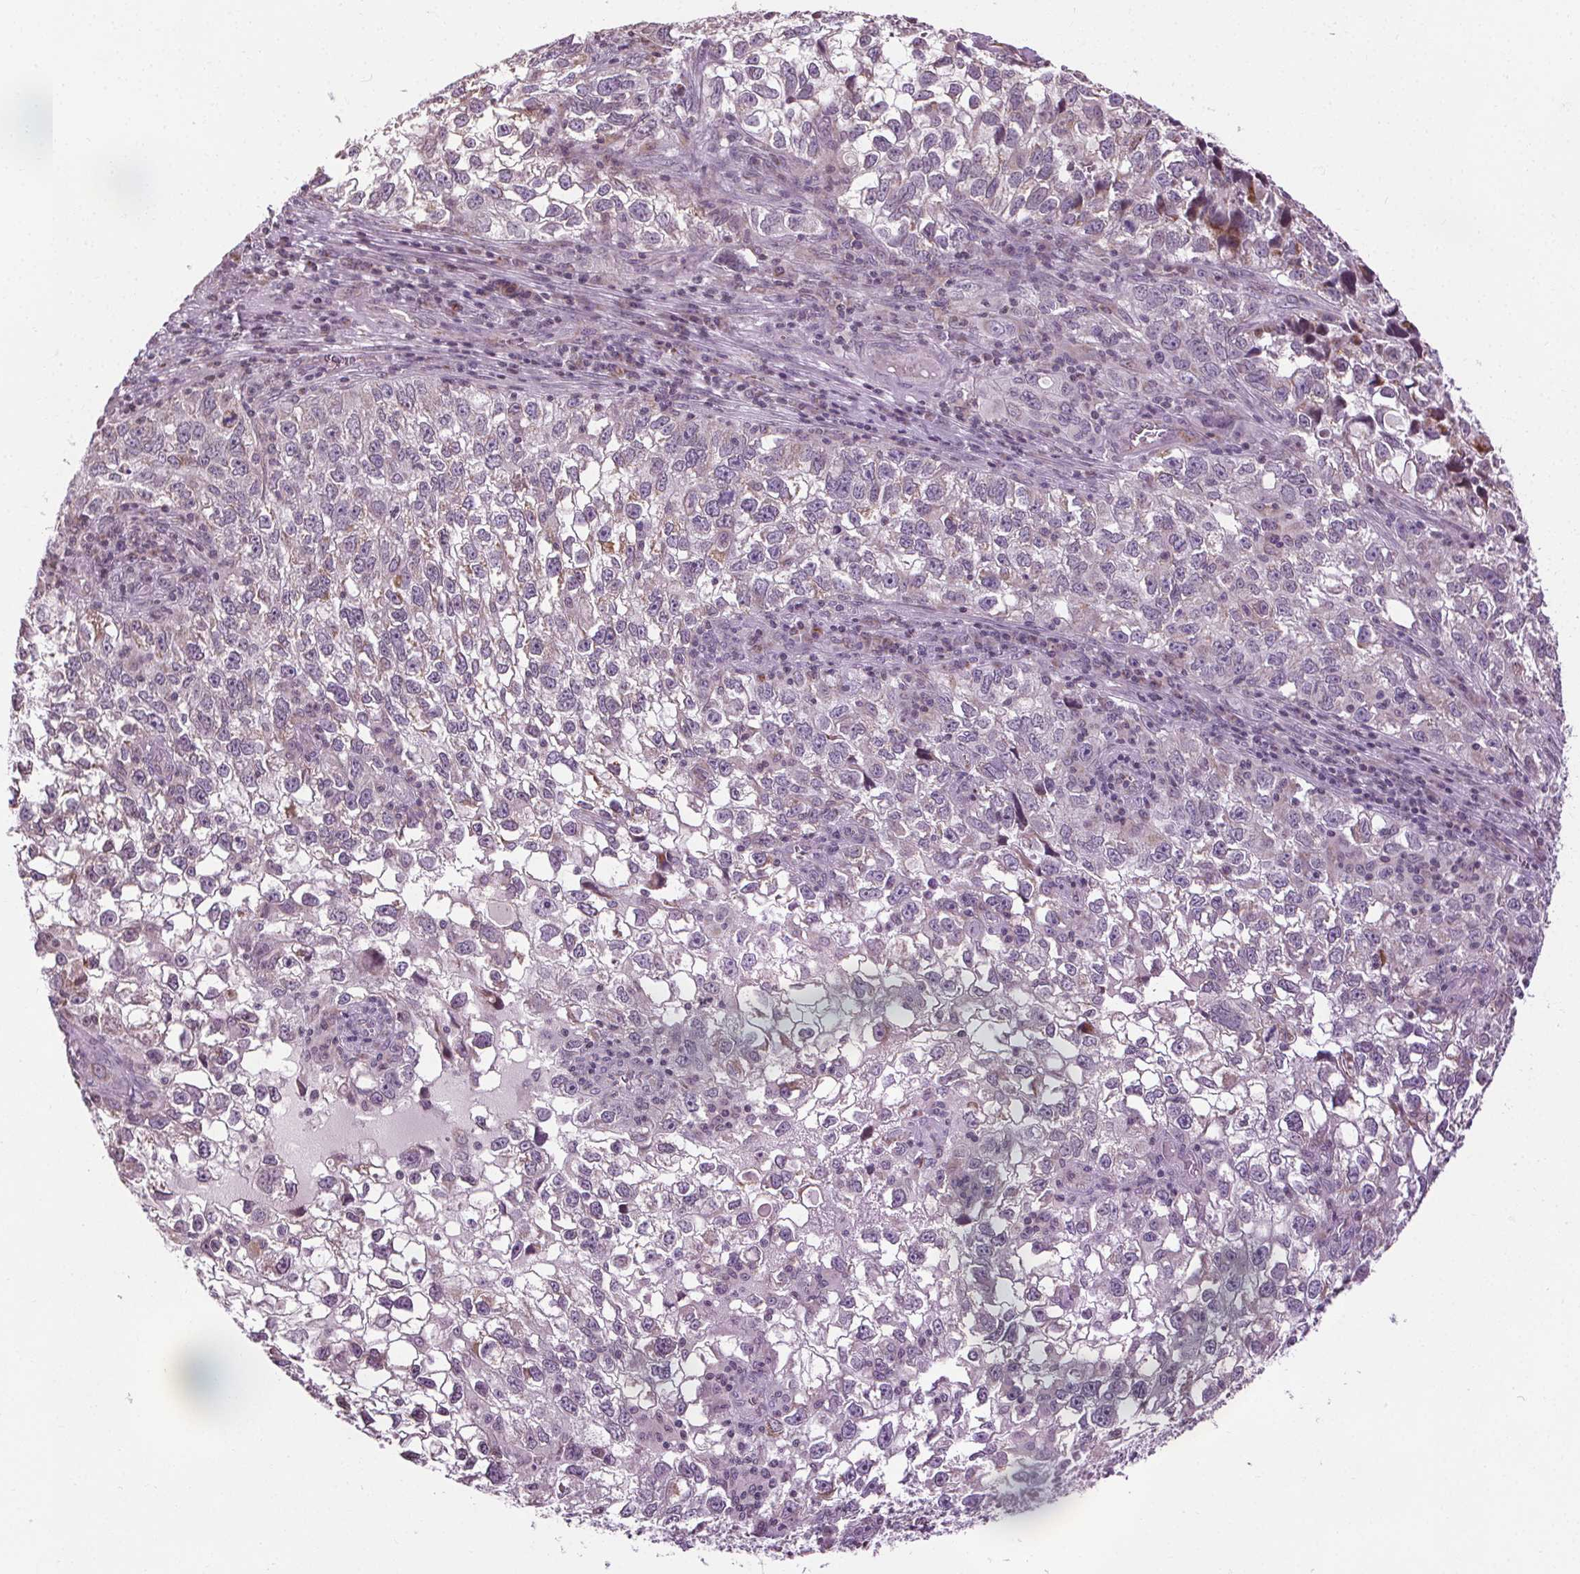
{"staining": {"intensity": "negative", "quantity": "none", "location": "none"}, "tissue": "cervical cancer", "cell_type": "Tumor cells", "image_type": "cancer", "snomed": [{"axis": "morphology", "description": "Squamous cell carcinoma, NOS"}, {"axis": "topography", "description": "Cervix"}], "caption": "Immunohistochemistry histopathology image of neoplastic tissue: squamous cell carcinoma (cervical) stained with DAB (3,3'-diaminobenzidine) exhibits no significant protein staining in tumor cells.", "gene": "LFNG", "patient": {"sex": "female", "age": 55}}